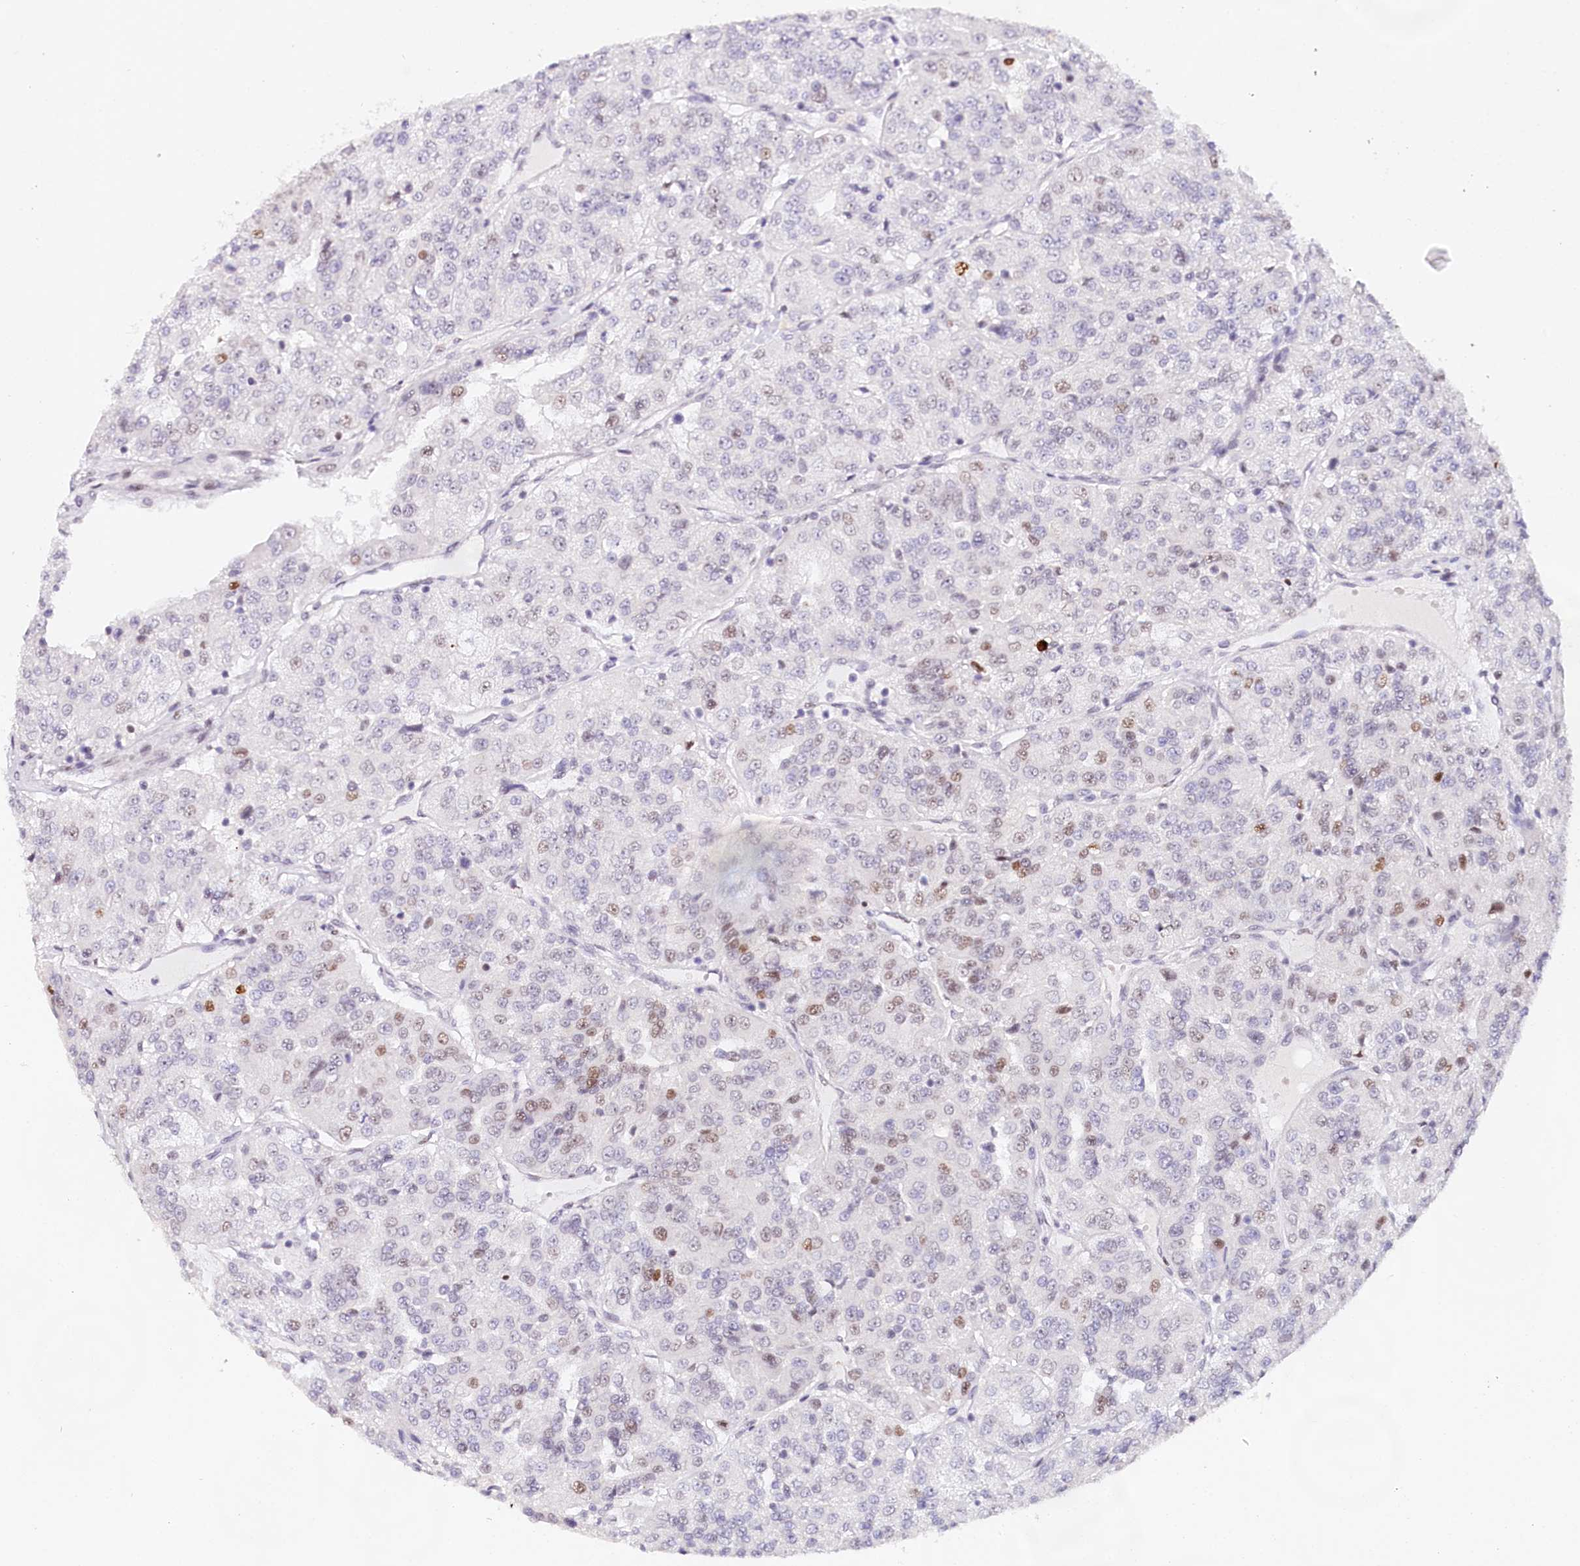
{"staining": {"intensity": "weak", "quantity": "<25%", "location": "nuclear"}, "tissue": "renal cancer", "cell_type": "Tumor cells", "image_type": "cancer", "snomed": [{"axis": "morphology", "description": "Adenocarcinoma, NOS"}, {"axis": "topography", "description": "Kidney"}], "caption": "An image of human renal cancer is negative for staining in tumor cells.", "gene": "TP53", "patient": {"sex": "female", "age": 63}}